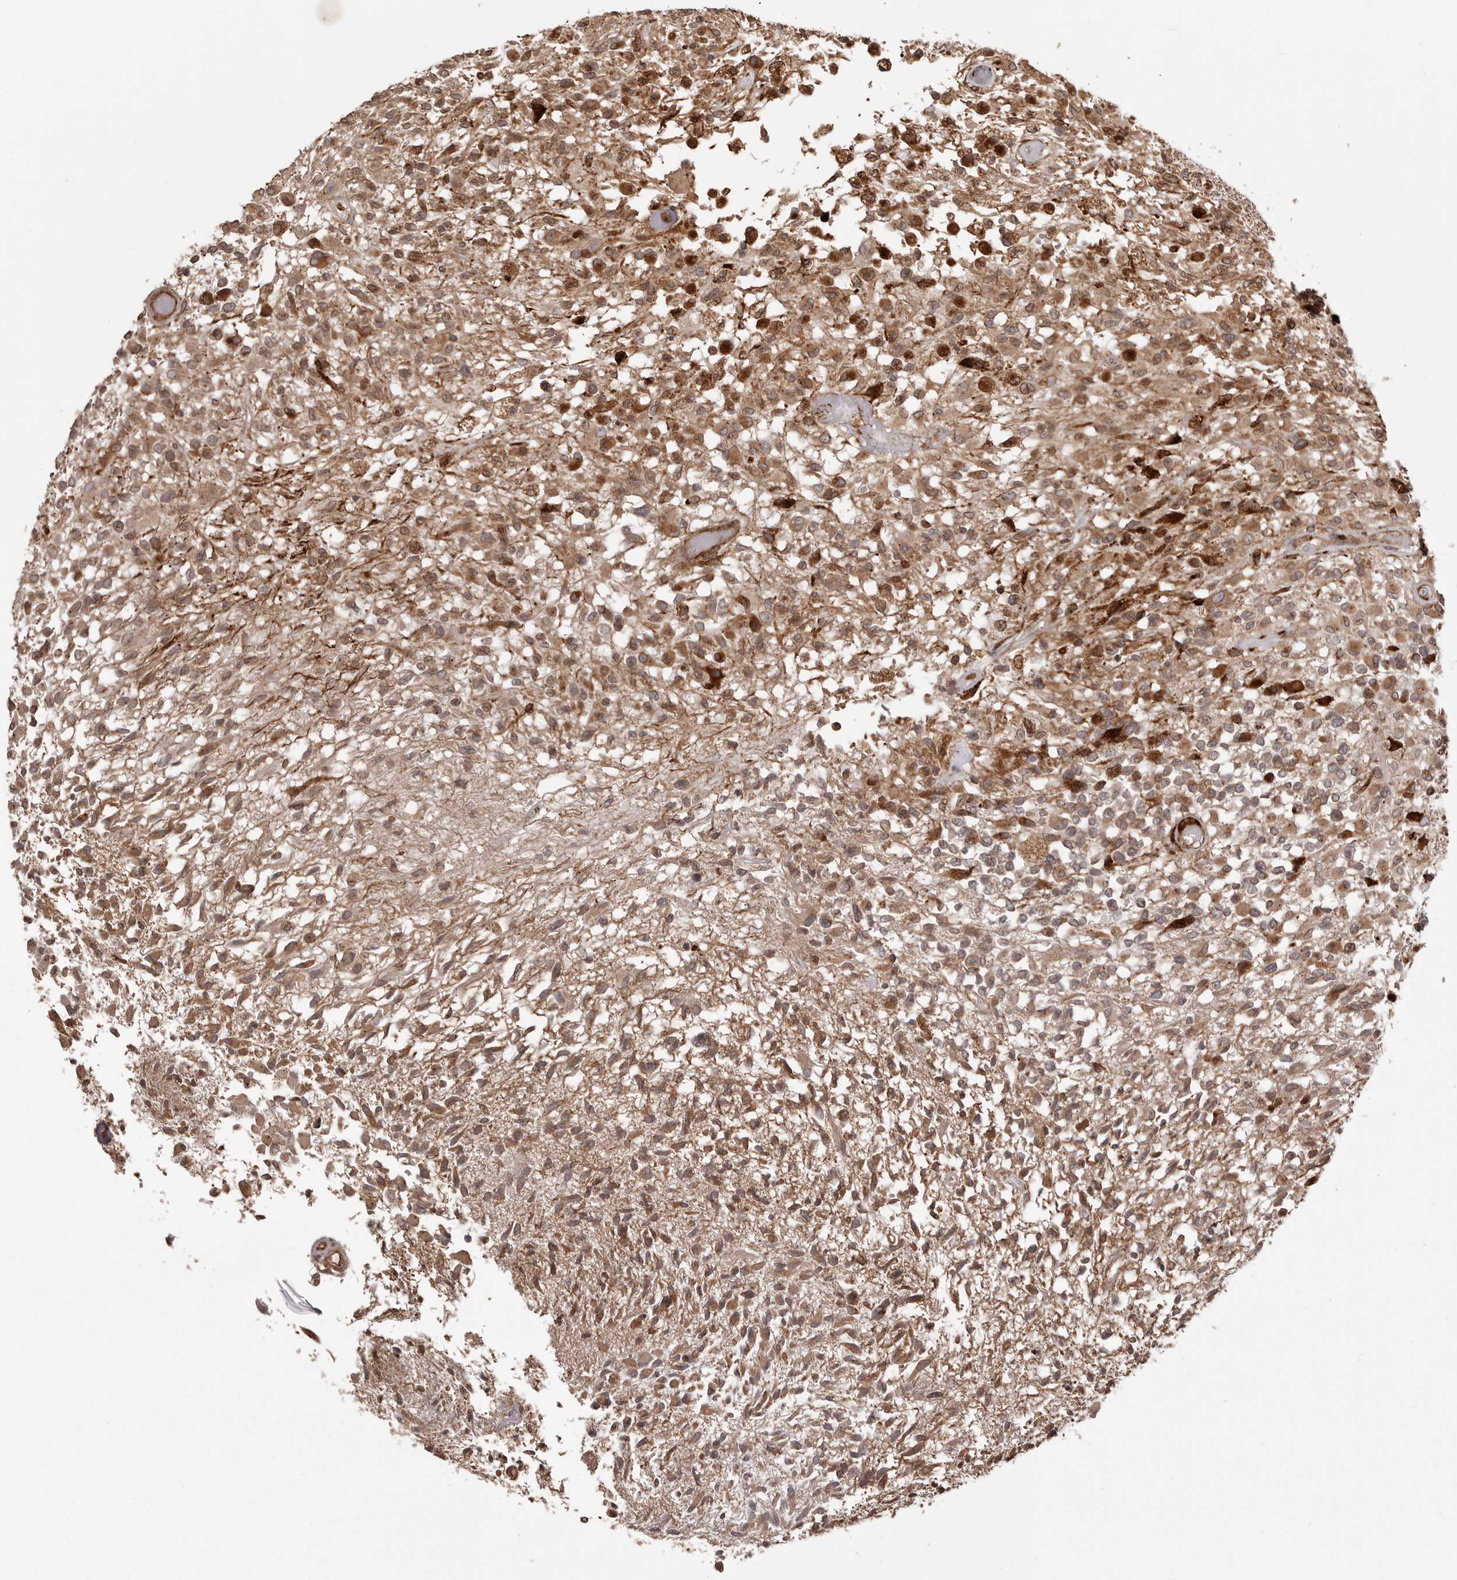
{"staining": {"intensity": "moderate", "quantity": ">75%", "location": "cytoplasmic/membranous"}, "tissue": "glioma", "cell_type": "Tumor cells", "image_type": "cancer", "snomed": [{"axis": "morphology", "description": "Glioma, malignant, High grade"}, {"axis": "morphology", "description": "Glioblastoma, NOS"}, {"axis": "topography", "description": "Brain"}], "caption": "Human glioma stained with a brown dye shows moderate cytoplasmic/membranous positive staining in about >75% of tumor cells.", "gene": "NUP43", "patient": {"sex": "male", "age": 60}}